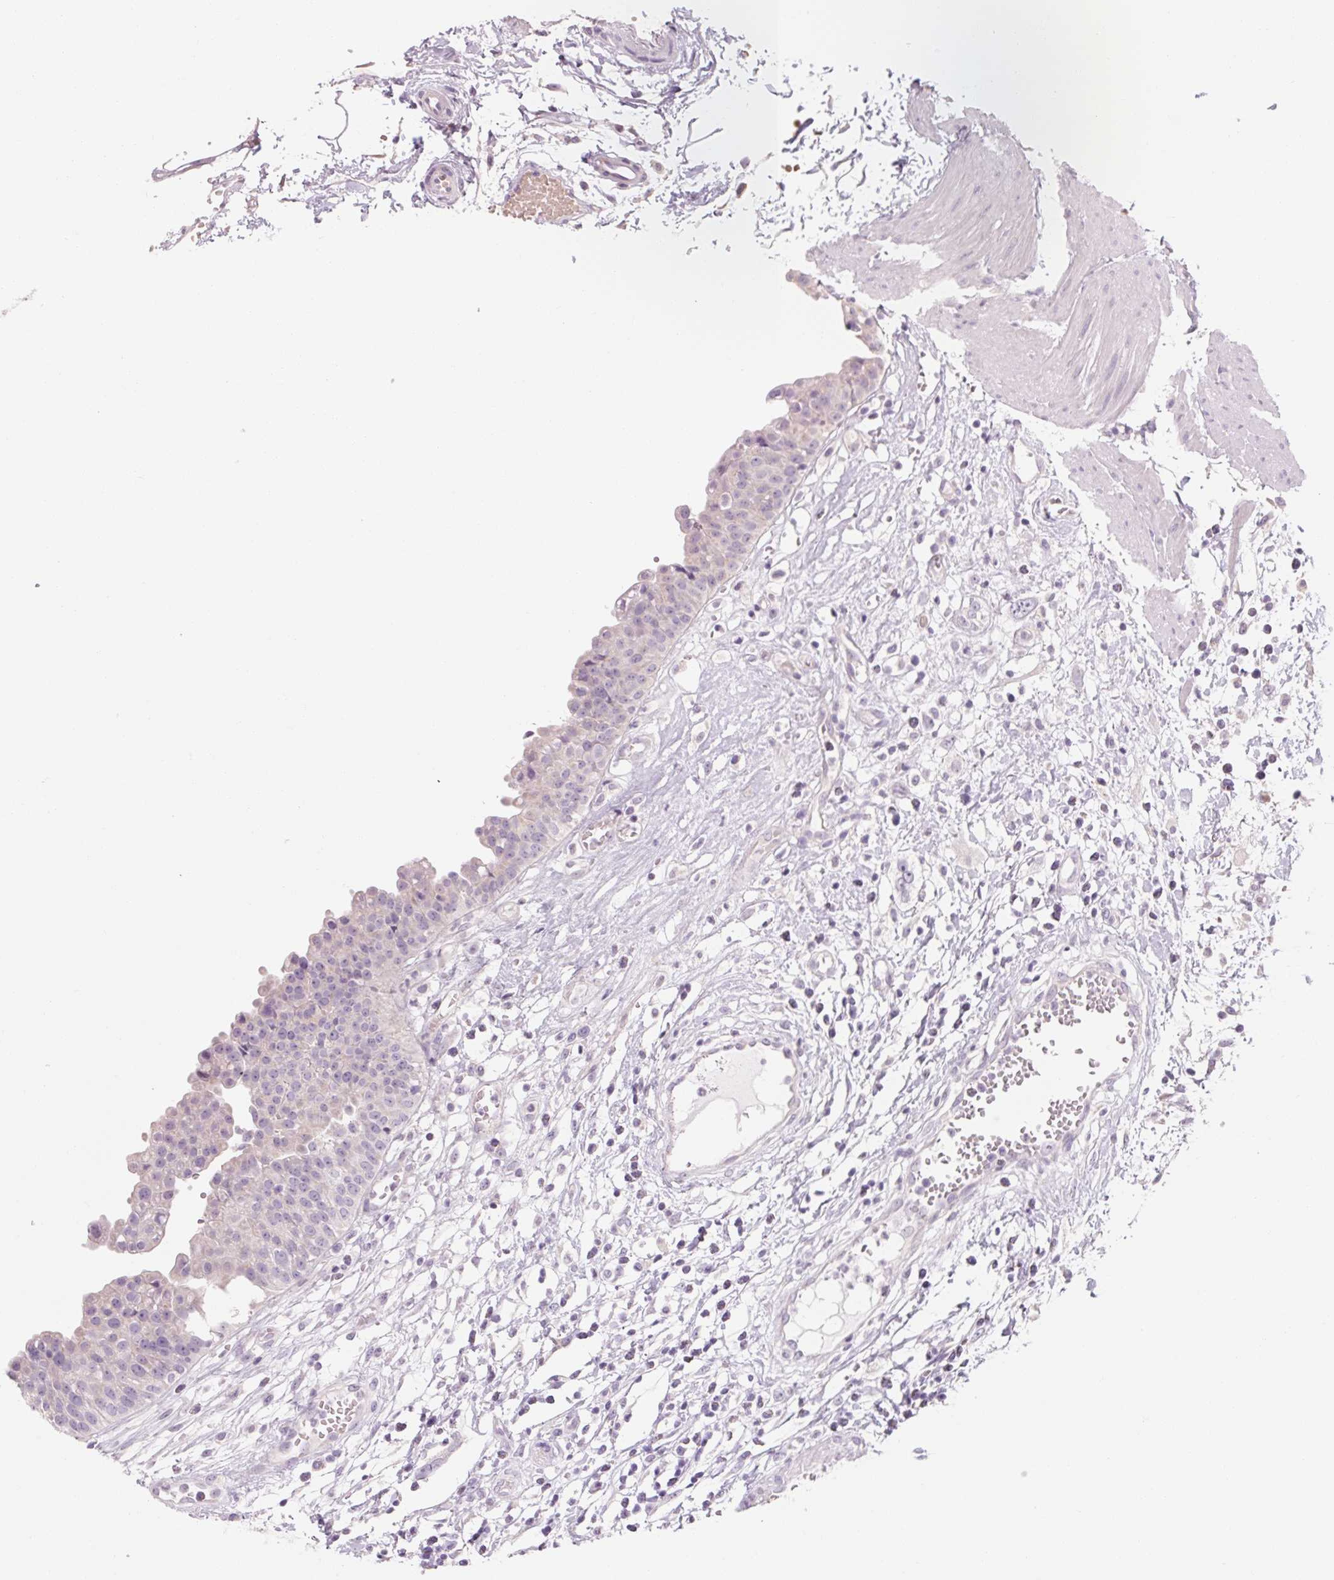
{"staining": {"intensity": "negative", "quantity": "none", "location": "none"}, "tissue": "urinary bladder", "cell_type": "Urothelial cells", "image_type": "normal", "snomed": [{"axis": "morphology", "description": "Normal tissue, NOS"}, {"axis": "topography", "description": "Urinary bladder"}], "caption": "IHC micrograph of benign urinary bladder: urinary bladder stained with DAB (3,3'-diaminobenzidine) exhibits no significant protein positivity in urothelial cells.", "gene": "POU1F1", "patient": {"sex": "male", "age": 64}}